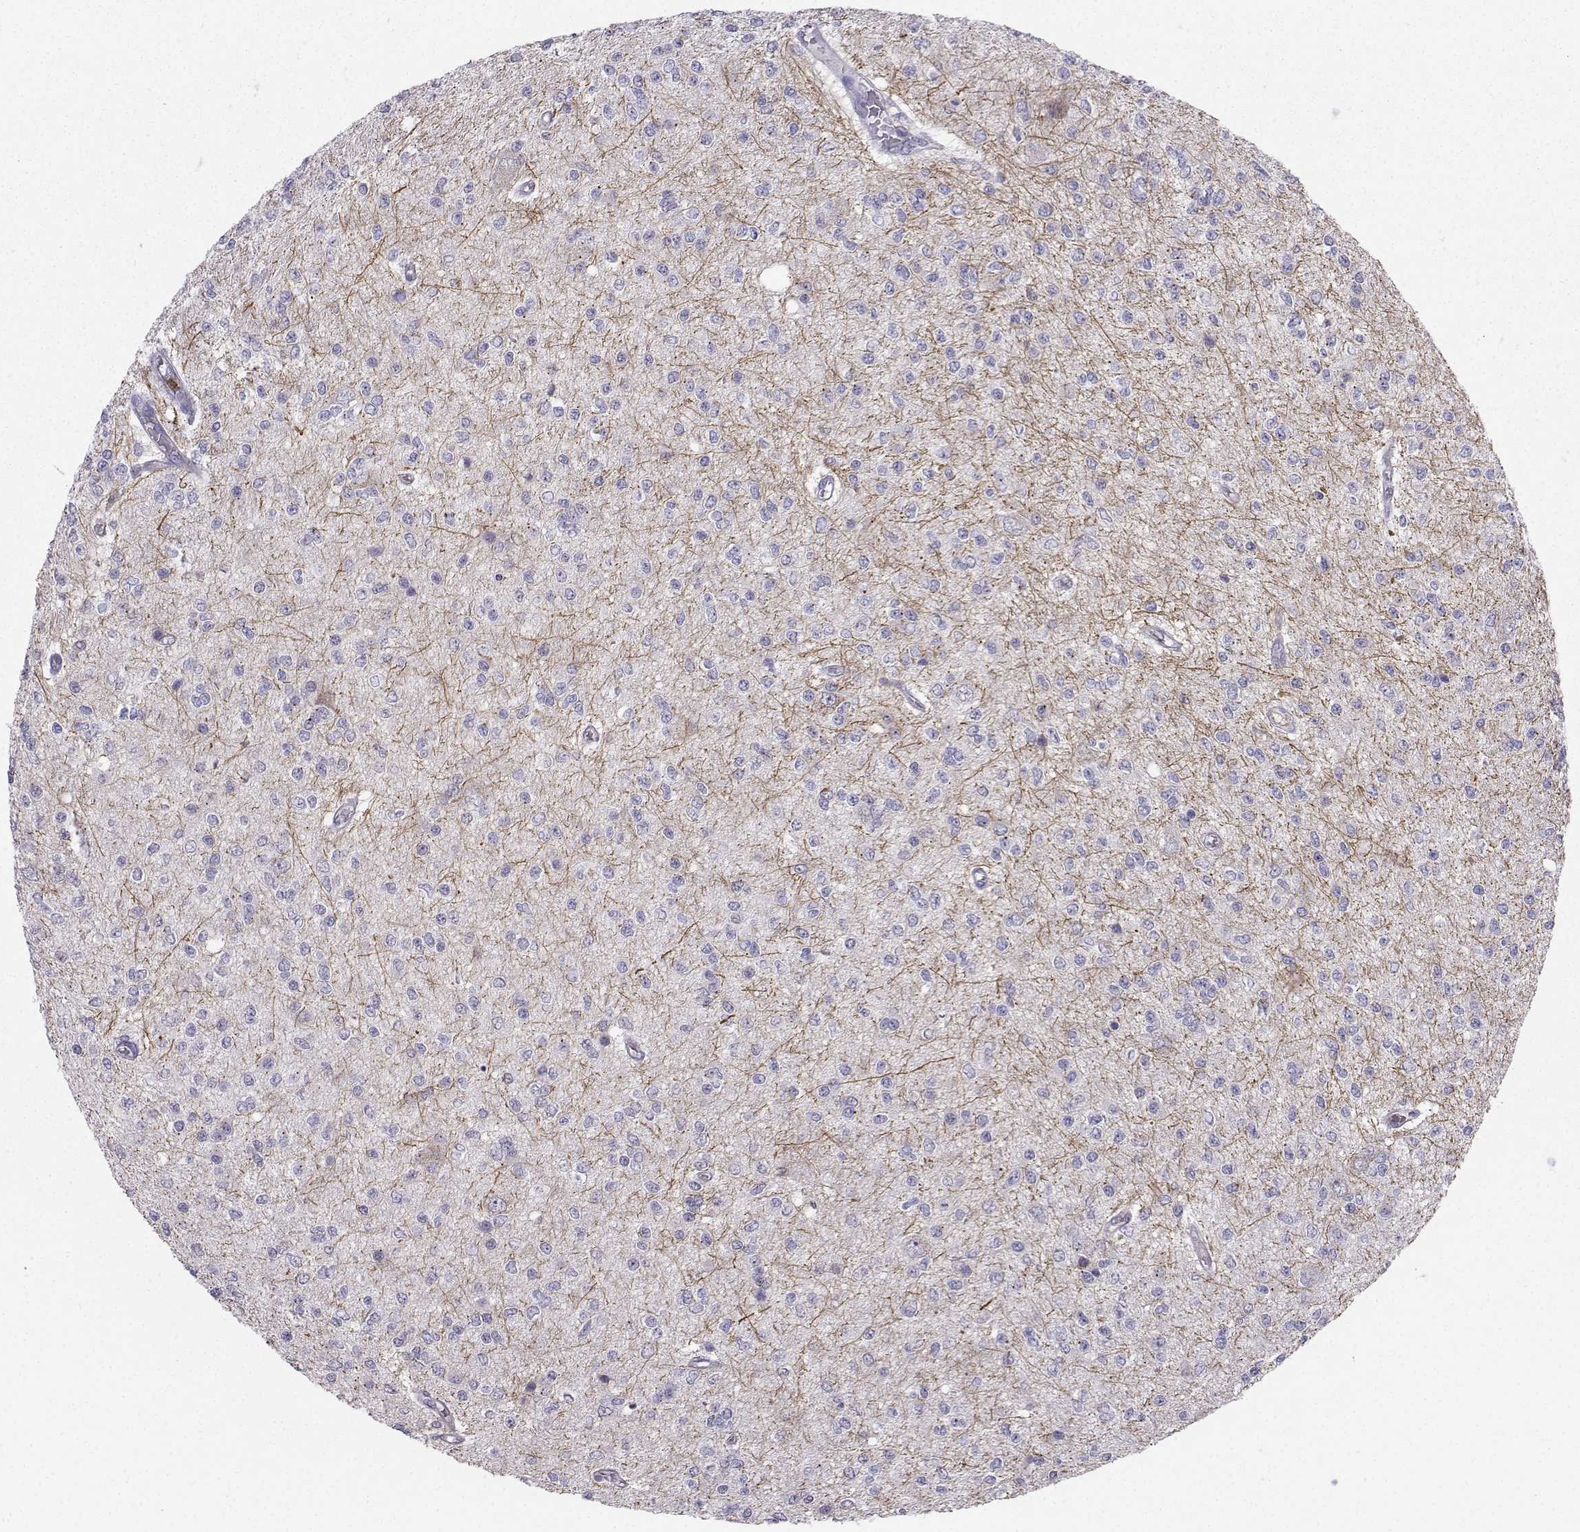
{"staining": {"intensity": "negative", "quantity": "none", "location": "none"}, "tissue": "glioma", "cell_type": "Tumor cells", "image_type": "cancer", "snomed": [{"axis": "morphology", "description": "Glioma, malignant, Low grade"}, {"axis": "topography", "description": "Brain"}], "caption": "A histopathology image of glioma stained for a protein reveals no brown staining in tumor cells. (DAB (3,3'-diaminobenzidine) immunohistochemistry (IHC) visualized using brightfield microscopy, high magnification).", "gene": "CALY", "patient": {"sex": "male", "age": 67}}